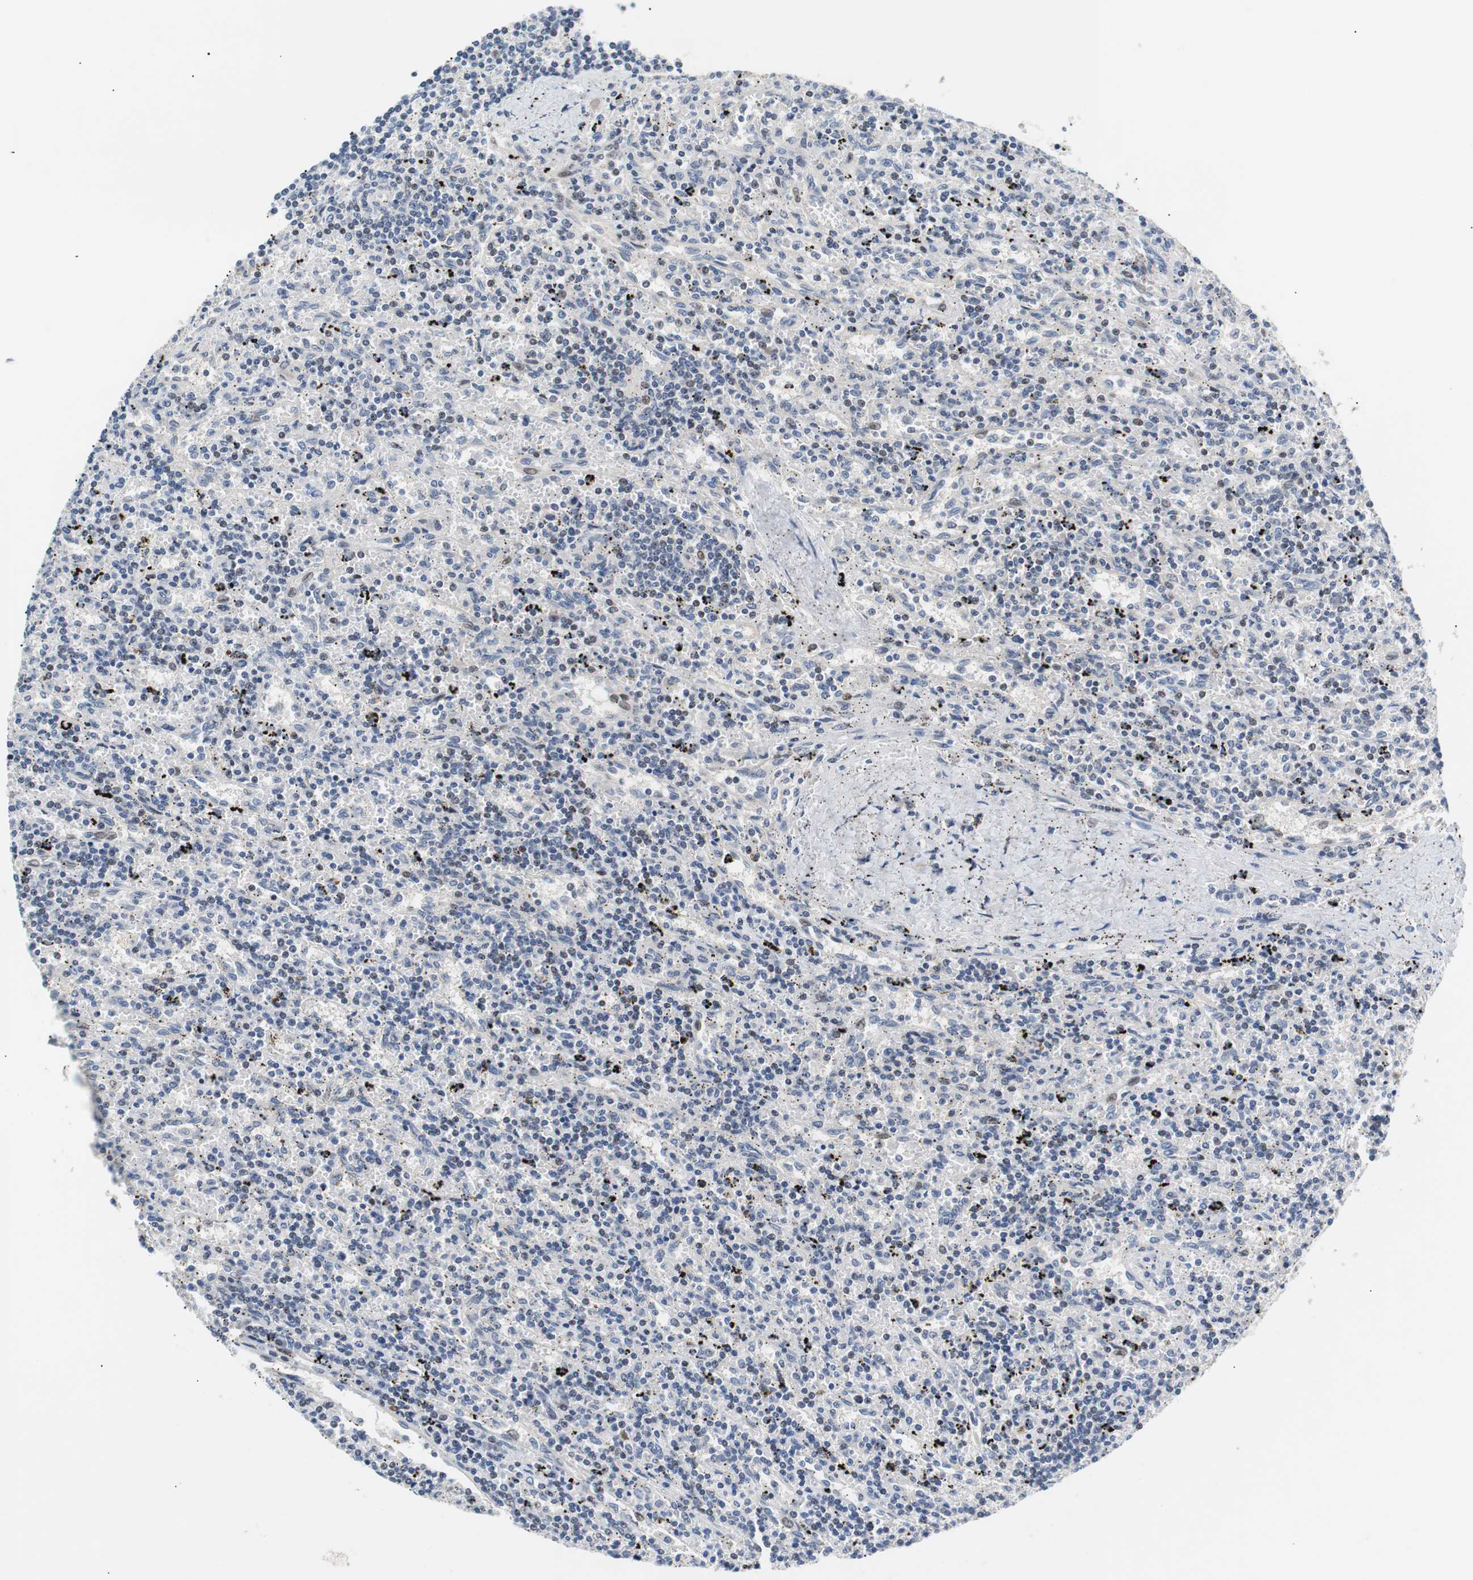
{"staining": {"intensity": "weak", "quantity": "<25%", "location": "nuclear"}, "tissue": "lymphoma", "cell_type": "Tumor cells", "image_type": "cancer", "snomed": [{"axis": "morphology", "description": "Malignant lymphoma, non-Hodgkin's type, Low grade"}, {"axis": "topography", "description": "Spleen"}], "caption": "Immunohistochemistry (IHC) histopathology image of neoplastic tissue: malignant lymphoma, non-Hodgkin's type (low-grade) stained with DAB (3,3'-diaminobenzidine) displays no significant protein expression in tumor cells. (Brightfield microscopy of DAB IHC at high magnification).", "gene": "MAP2K4", "patient": {"sex": "male", "age": 76}}